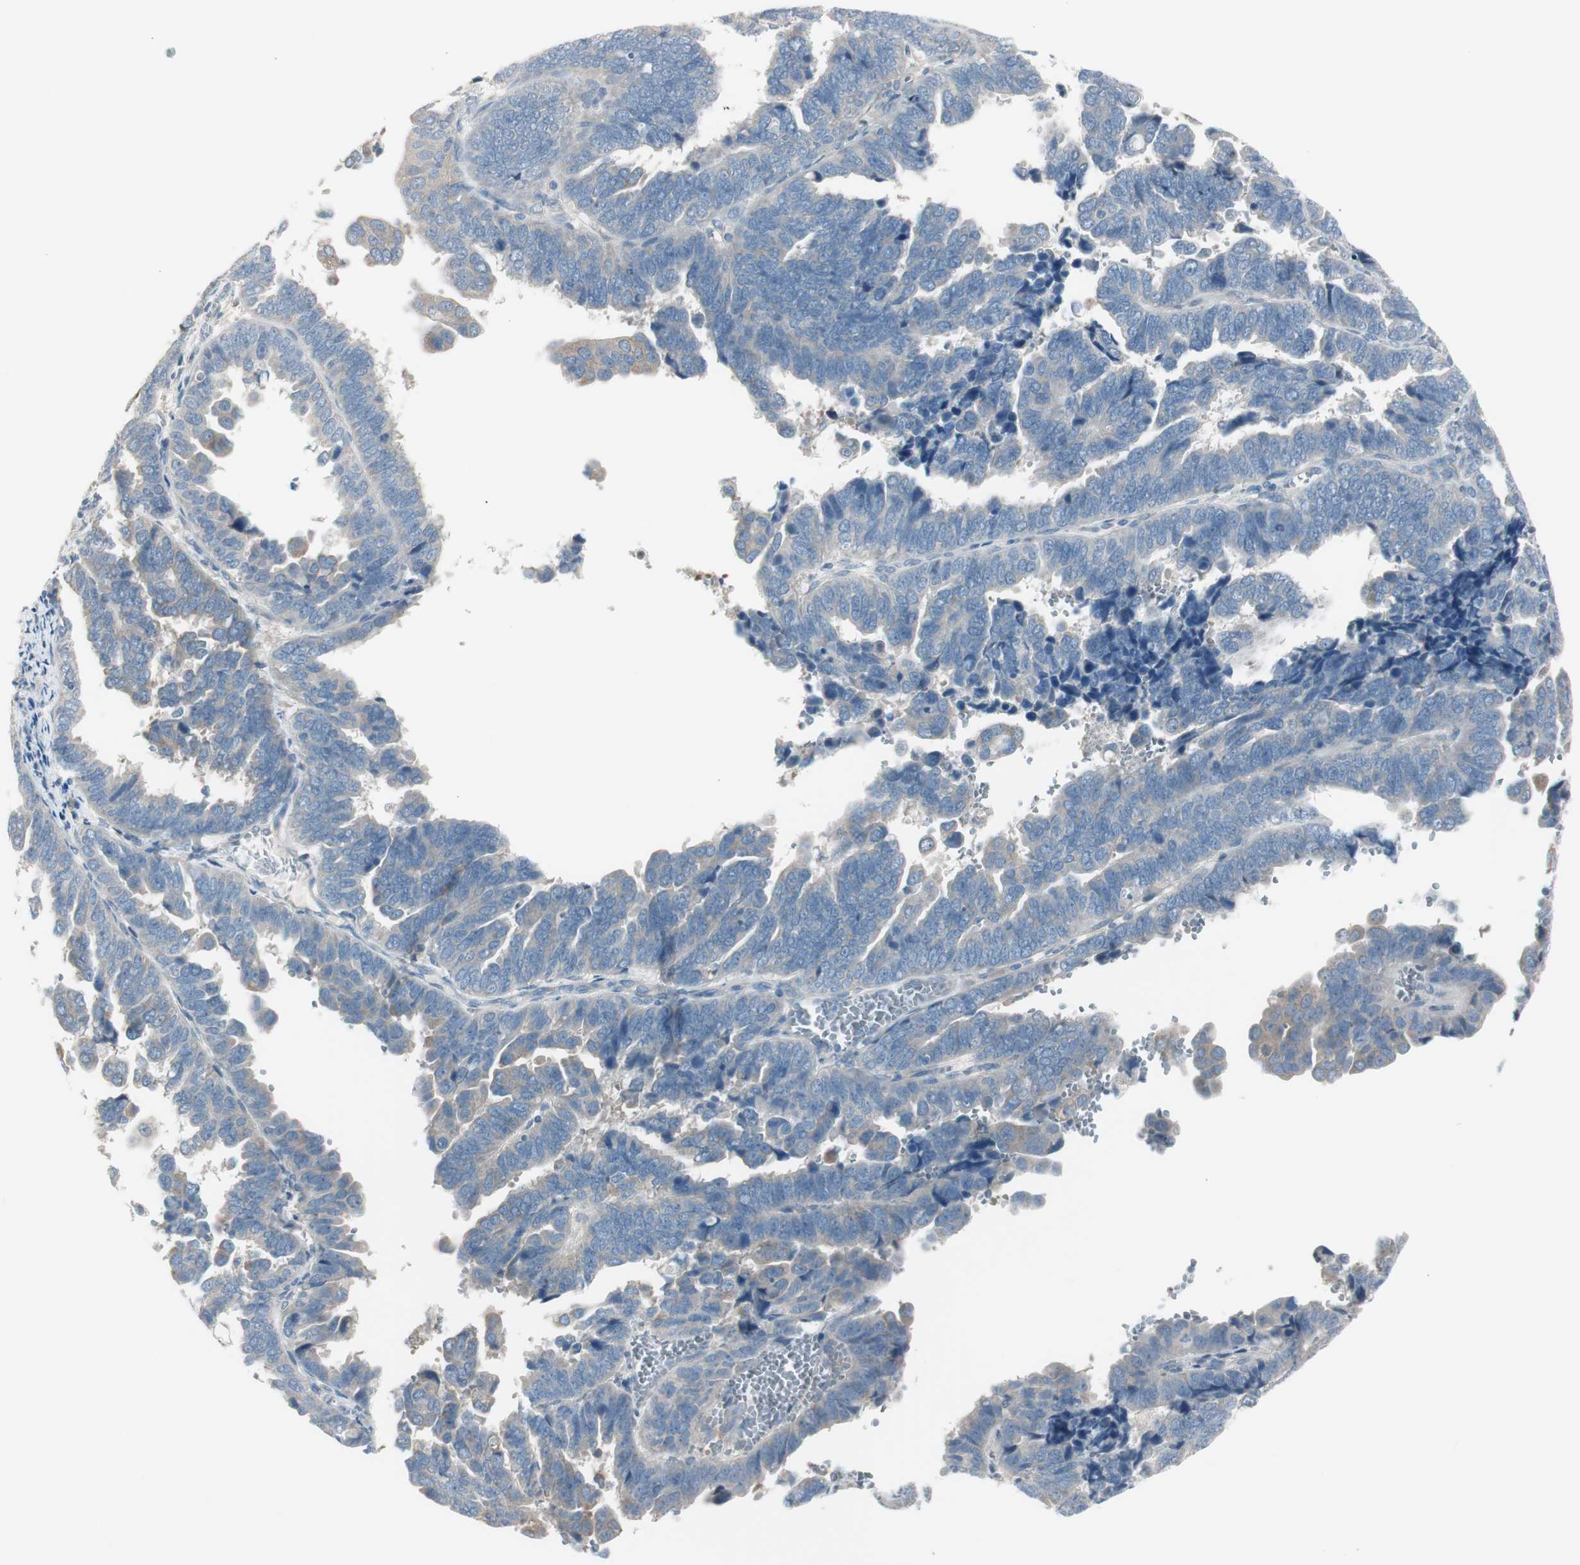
{"staining": {"intensity": "weak", "quantity": "25%-75%", "location": "cytoplasmic/membranous"}, "tissue": "endometrial cancer", "cell_type": "Tumor cells", "image_type": "cancer", "snomed": [{"axis": "morphology", "description": "Adenocarcinoma, NOS"}, {"axis": "topography", "description": "Endometrium"}], "caption": "There is low levels of weak cytoplasmic/membranous staining in tumor cells of adenocarcinoma (endometrial), as demonstrated by immunohistochemical staining (brown color).", "gene": "MAPRE3", "patient": {"sex": "female", "age": 75}}